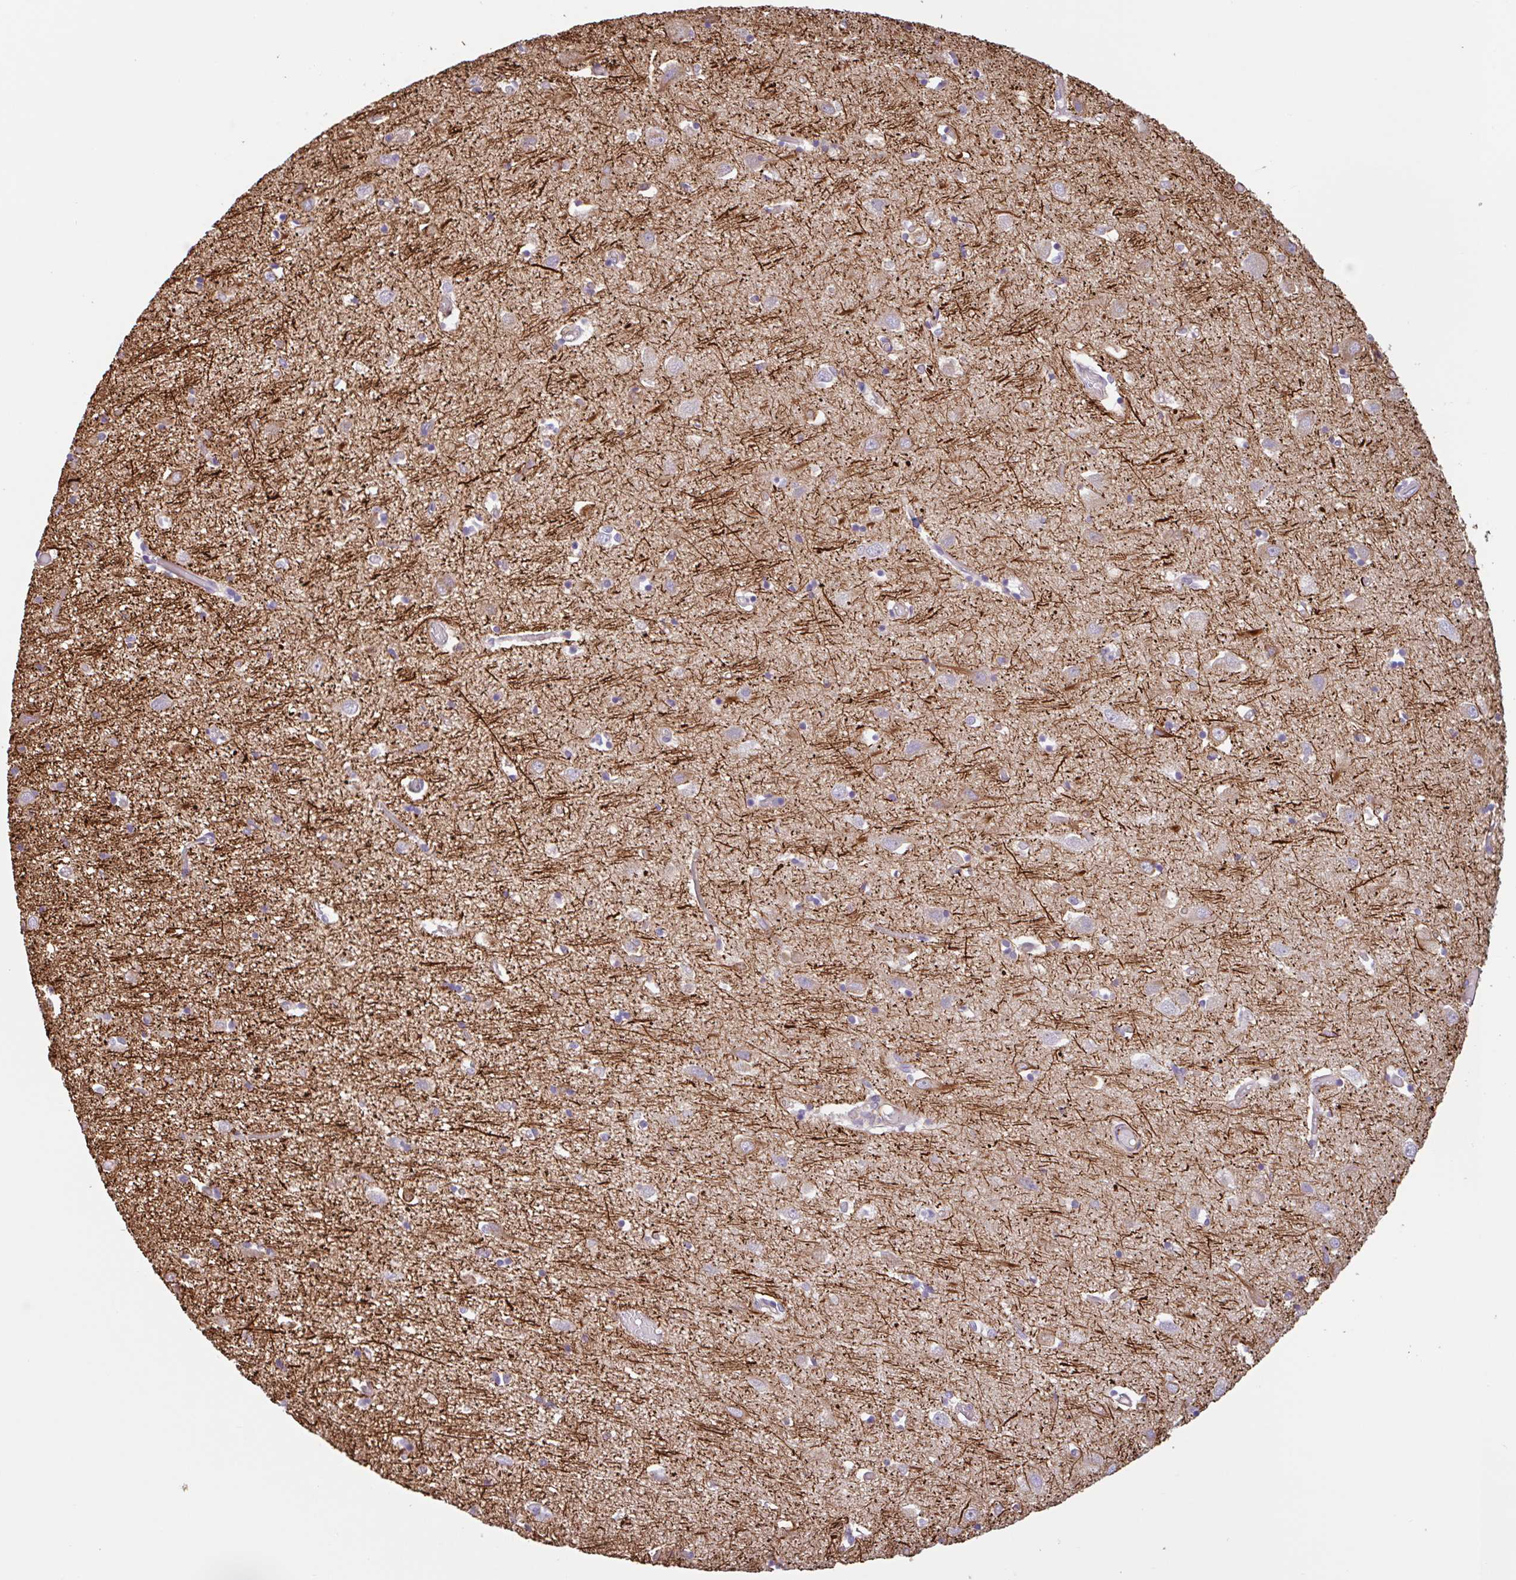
{"staining": {"intensity": "negative", "quantity": "none", "location": "none"}, "tissue": "cerebral cortex", "cell_type": "Endothelial cells", "image_type": "normal", "snomed": [{"axis": "morphology", "description": "Normal tissue, NOS"}, {"axis": "topography", "description": "Cerebral cortex"}], "caption": "This is a histopathology image of IHC staining of unremarkable cerebral cortex, which shows no positivity in endothelial cells. (DAB immunohistochemistry visualized using brightfield microscopy, high magnification).", "gene": "ZNF790", "patient": {"sex": "male", "age": 70}}